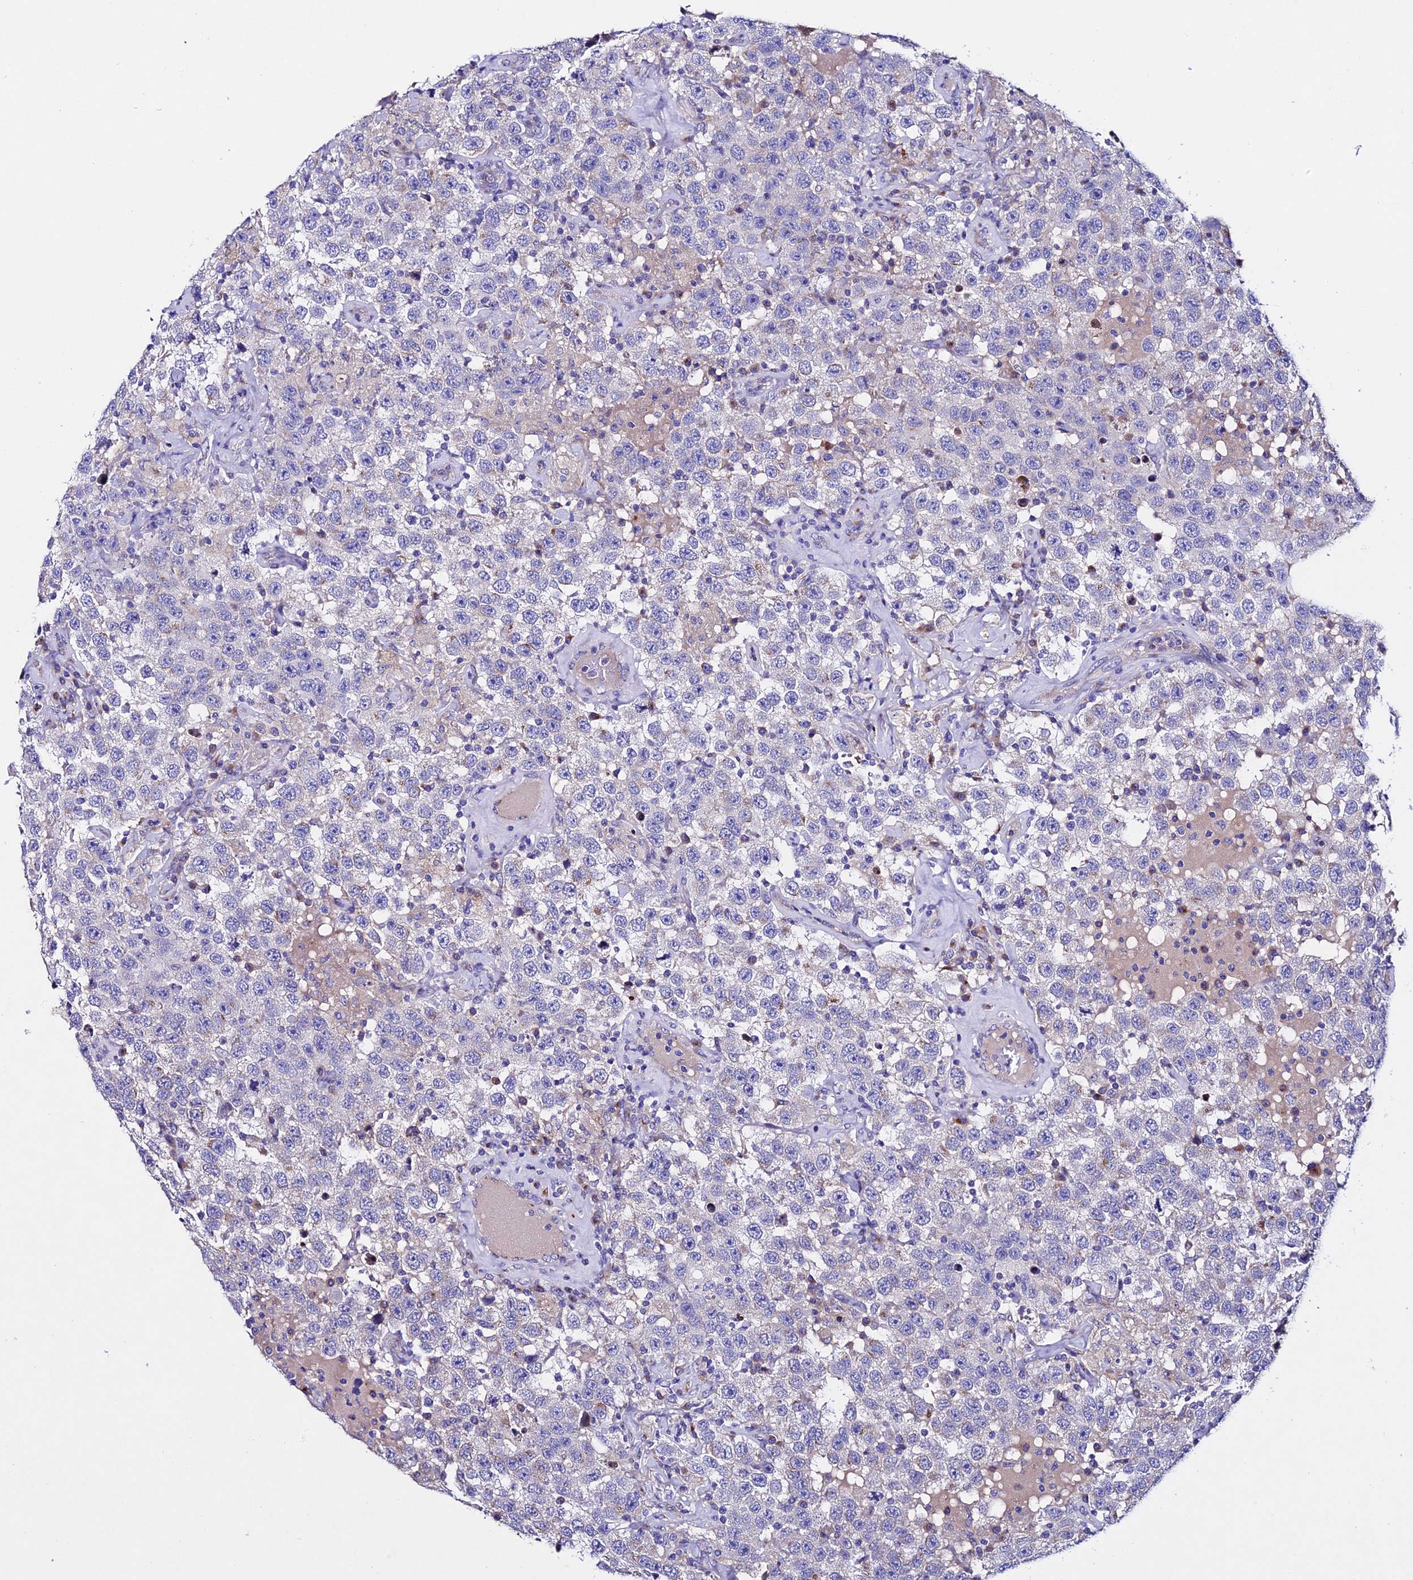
{"staining": {"intensity": "negative", "quantity": "none", "location": "none"}, "tissue": "testis cancer", "cell_type": "Tumor cells", "image_type": "cancer", "snomed": [{"axis": "morphology", "description": "Seminoma, NOS"}, {"axis": "topography", "description": "Testis"}], "caption": "Seminoma (testis) stained for a protein using immunohistochemistry demonstrates no positivity tumor cells.", "gene": "OR51Q1", "patient": {"sex": "male", "age": 41}}